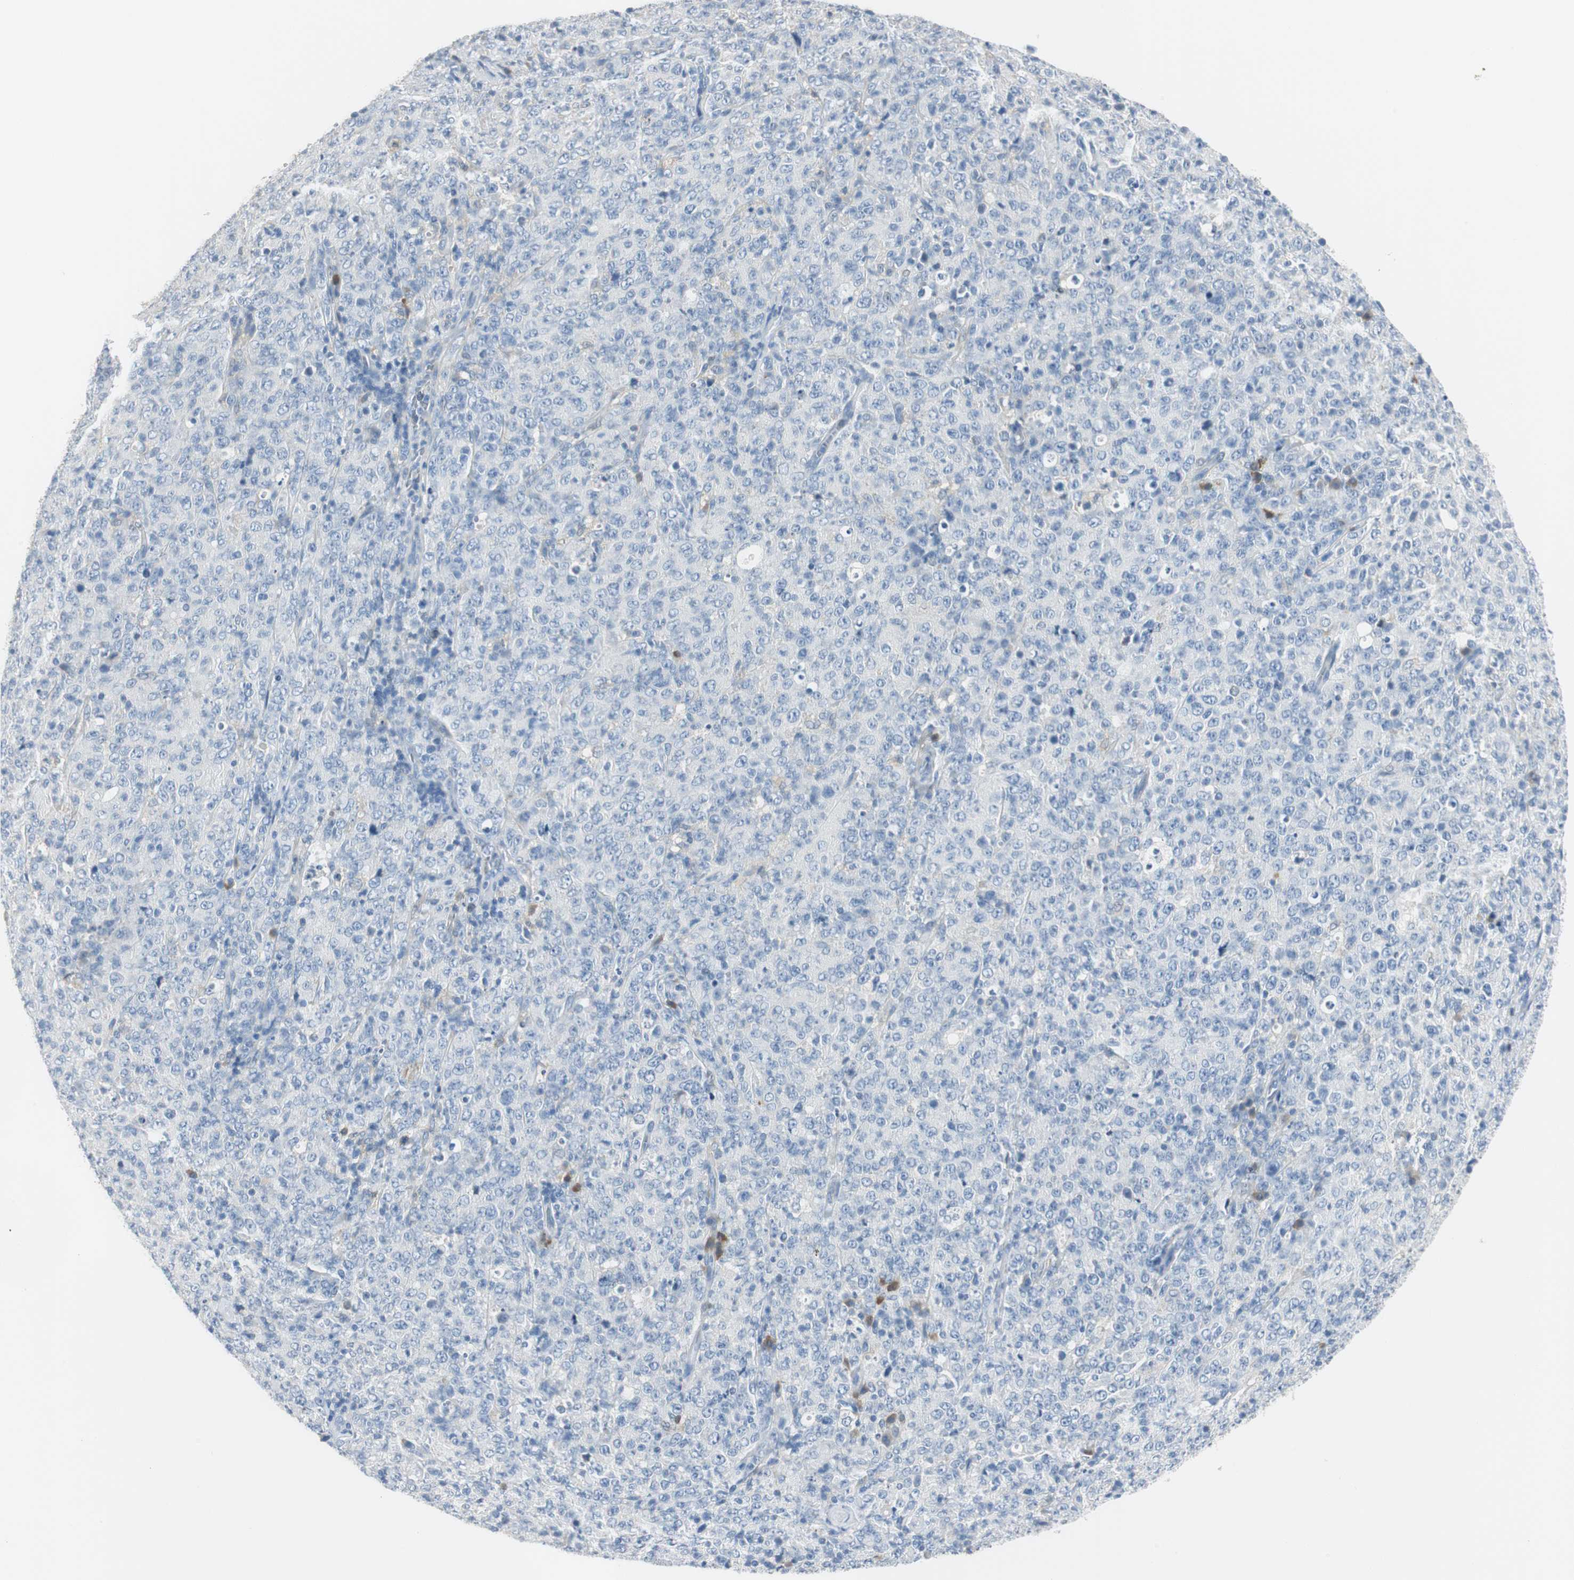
{"staining": {"intensity": "negative", "quantity": "none", "location": "none"}, "tissue": "lymphoma", "cell_type": "Tumor cells", "image_type": "cancer", "snomed": [{"axis": "morphology", "description": "Malignant lymphoma, non-Hodgkin's type, High grade"}, {"axis": "topography", "description": "Tonsil"}], "caption": "An image of lymphoma stained for a protein displays no brown staining in tumor cells.", "gene": "FBP1", "patient": {"sex": "female", "age": 36}}